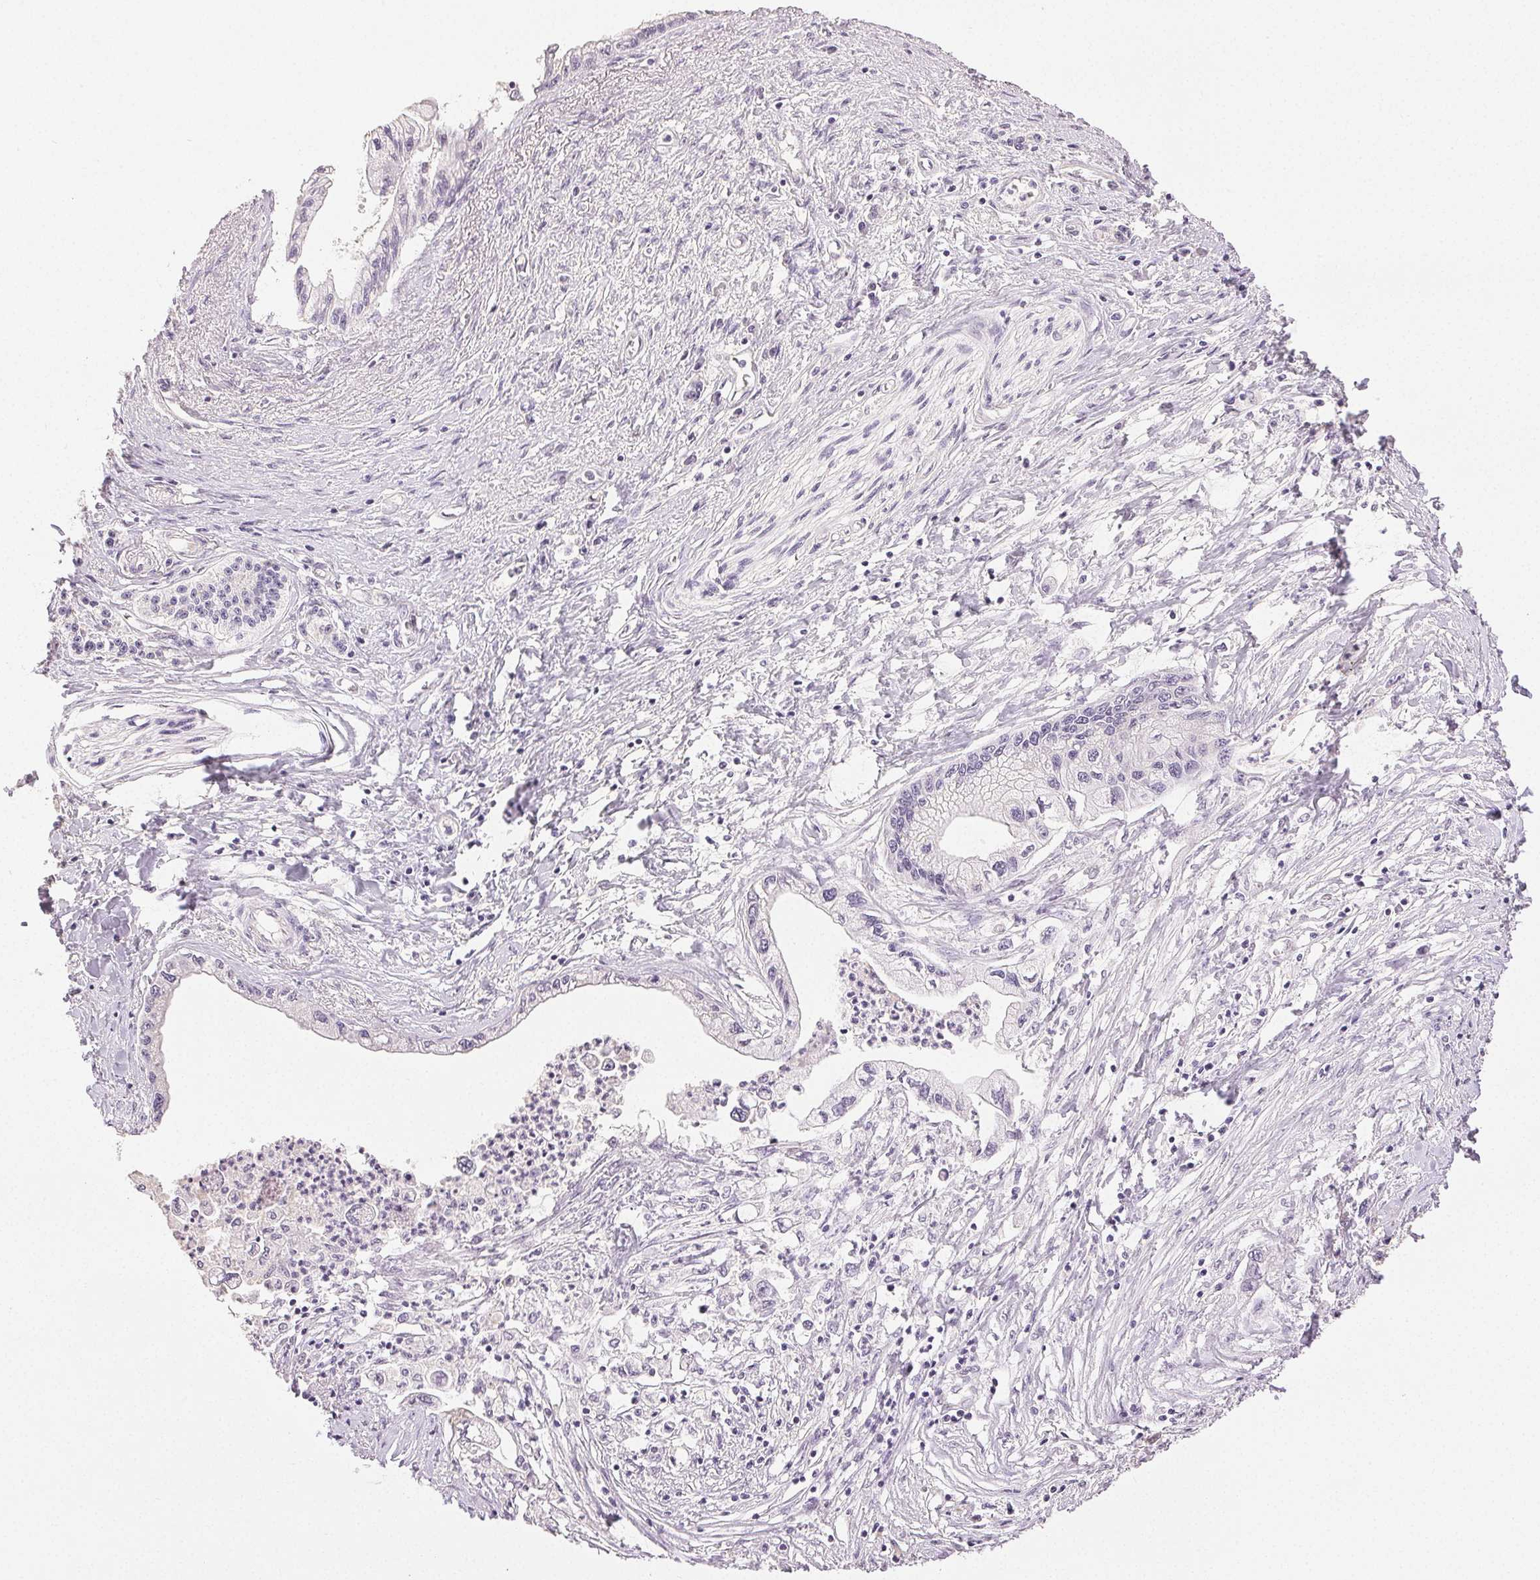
{"staining": {"intensity": "negative", "quantity": "none", "location": "none"}, "tissue": "pancreatic cancer", "cell_type": "Tumor cells", "image_type": "cancer", "snomed": [{"axis": "morphology", "description": "Adenocarcinoma, NOS"}, {"axis": "topography", "description": "Pancreas"}], "caption": "An immunohistochemistry photomicrograph of pancreatic cancer is shown. There is no staining in tumor cells of pancreatic cancer.", "gene": "PLCB1", "patient": {"sex": "male", "age": 61}}